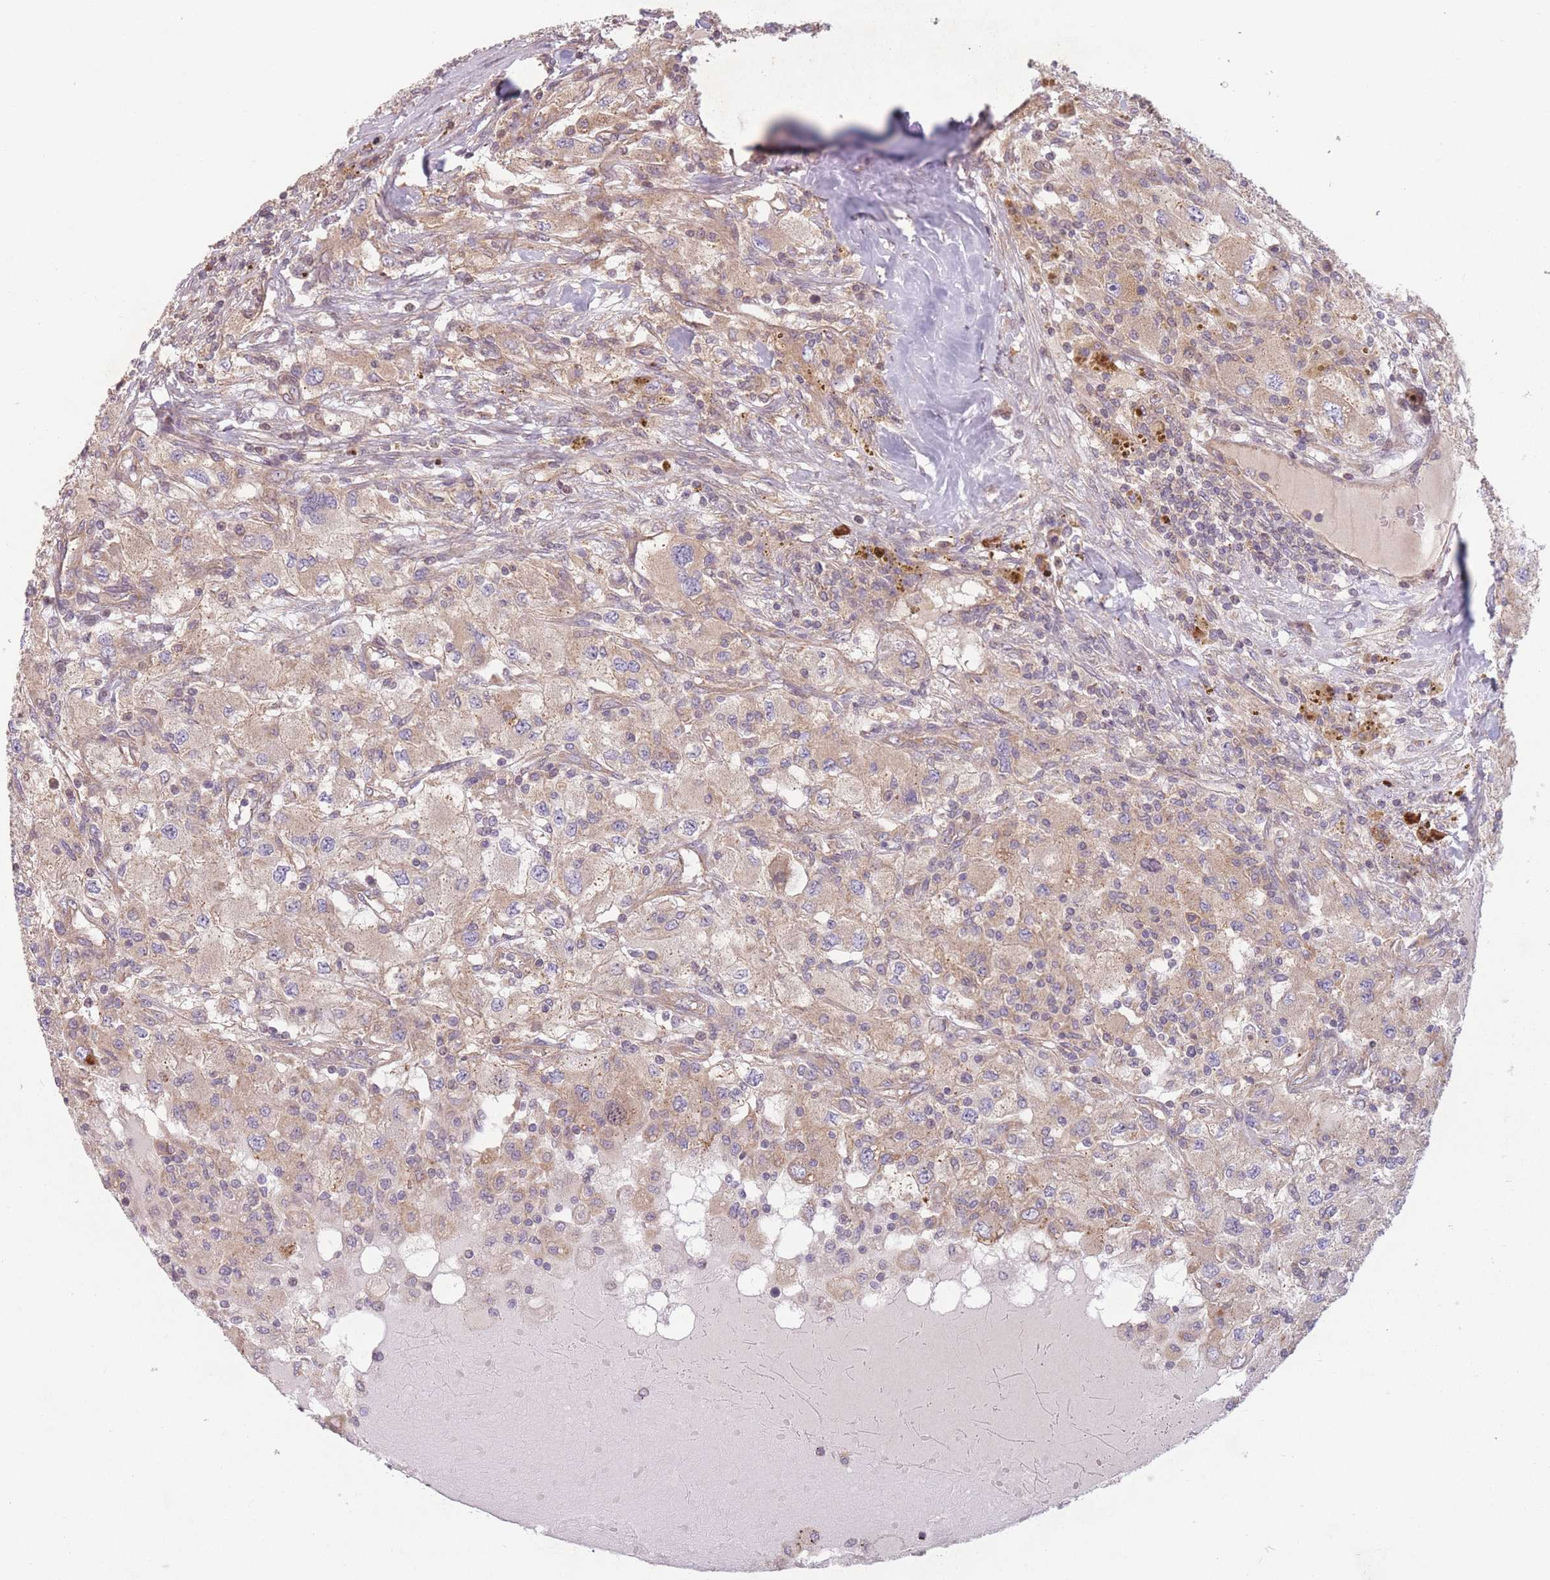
{"staining": {"intensity": "weak", "quantity": "25%-75%", "location": "cytoplasmic/membranous"}, "tissue": "renal cancer", "cell_type": "Tumor cells", "image_type": "cancer", "snomed": [{"axis": "morphology", "description": "Adenocarcinoma, NOS"}, {"axis": "topography", "description": "Kidney"}], "caption": "This is an image of immunohistochemistry staining of renal cancer (adenocarcinoma), which shows weak staining in the cytoplasmic/membranous of tumor cells.", "gene": "WASHC2A", "patient": {"sex": "female", "age": 67}}